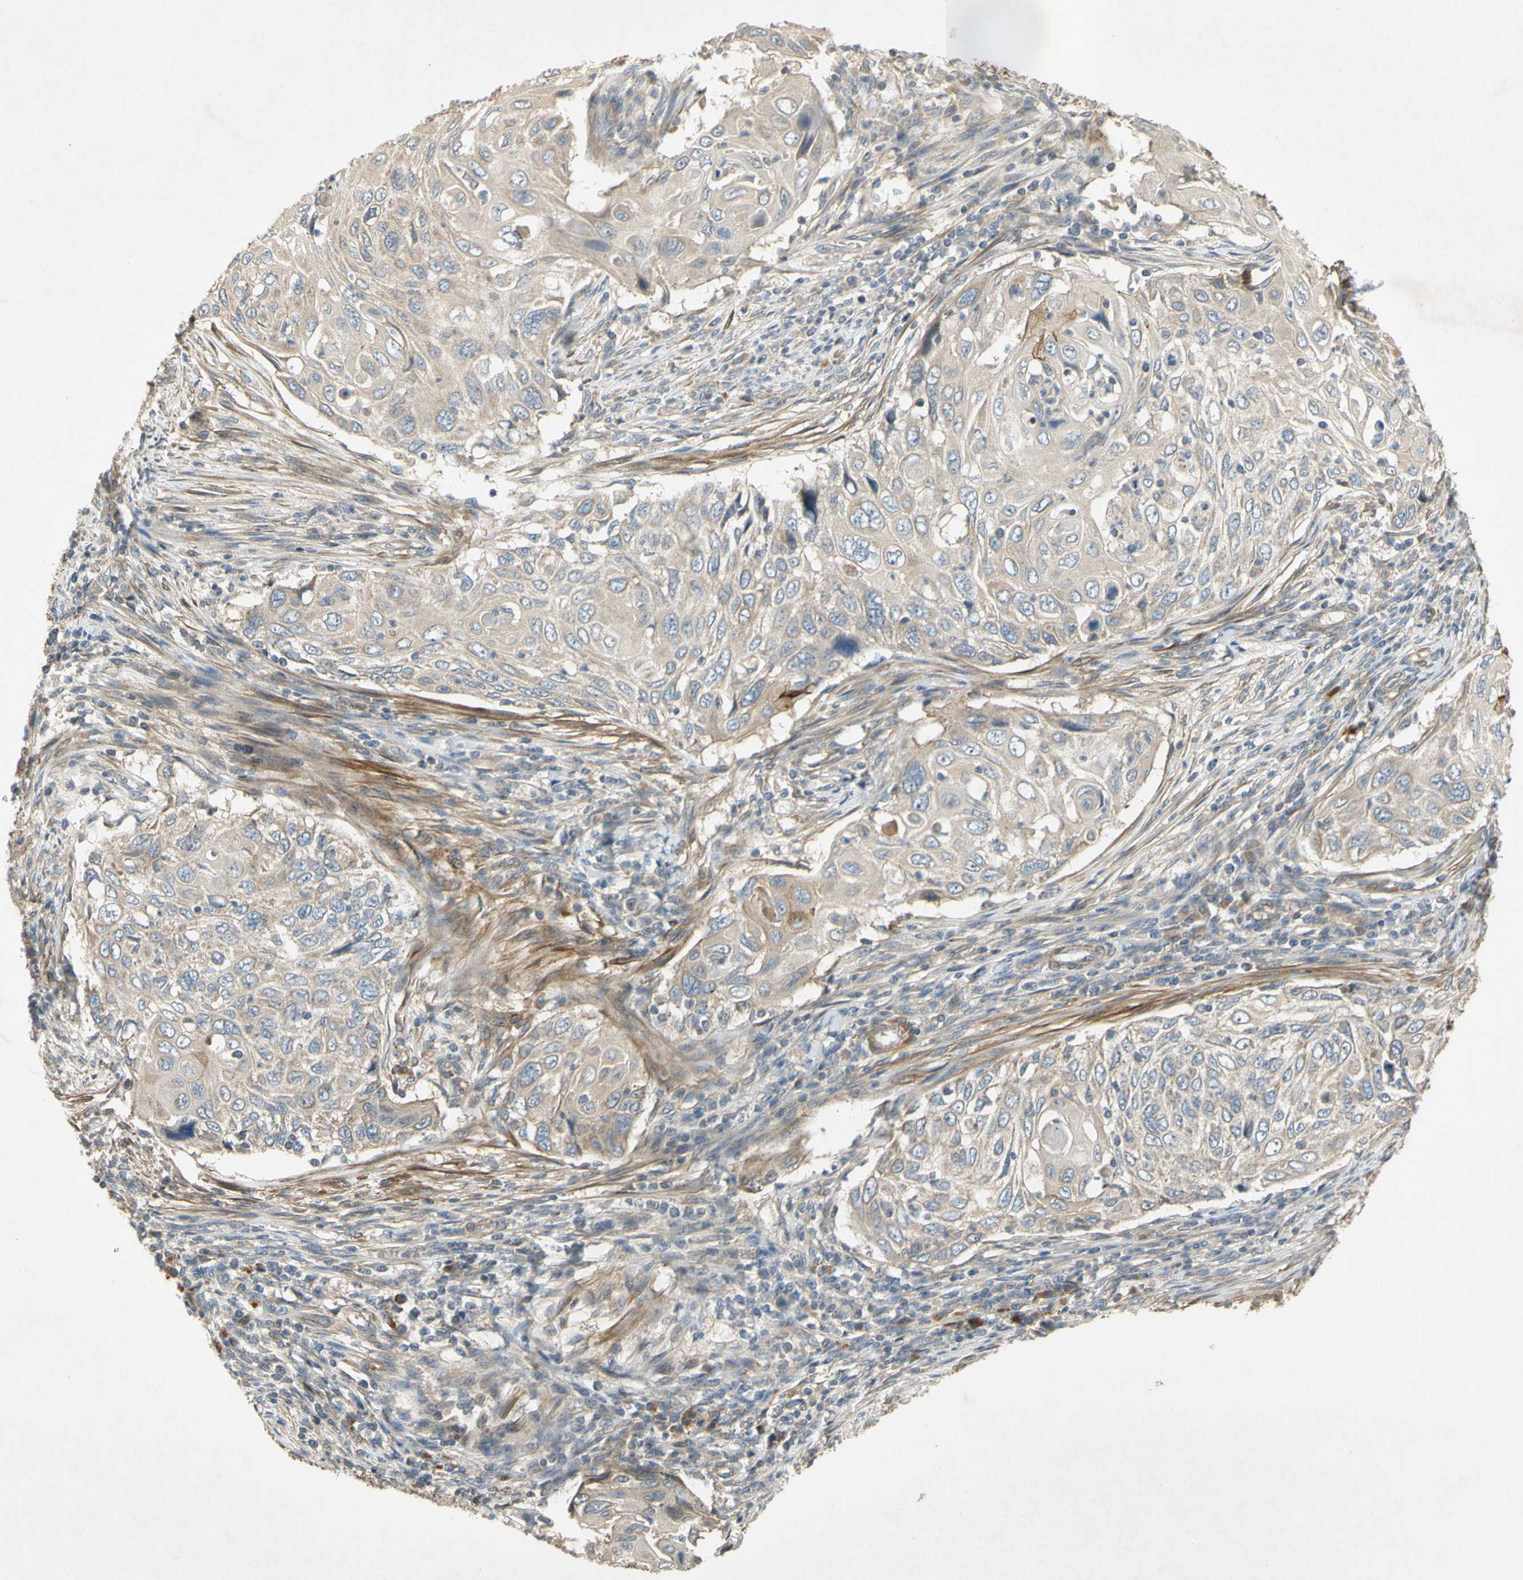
{"staining": {"intensity": "weak", "quantity": ">75%", "location": "cytoplasmic/membranous"}, "tissue": "cervical cancer", "cell_type": "Tumor cells", "image_type": "cancer", "snomed": [{"axis": "morphology", "description": "Squamous cell carcinoma, NOS"}, {"axis": "topography", "description": "Cervix"}], "caption": "Human cervical cancer stained for a protein (brown) displays weak cytoplasmic/membranous positive positivity in approximately >75% of tumor cells.", "gene": "PARD6A", "patient": {"sex": "female", "age": 70}}